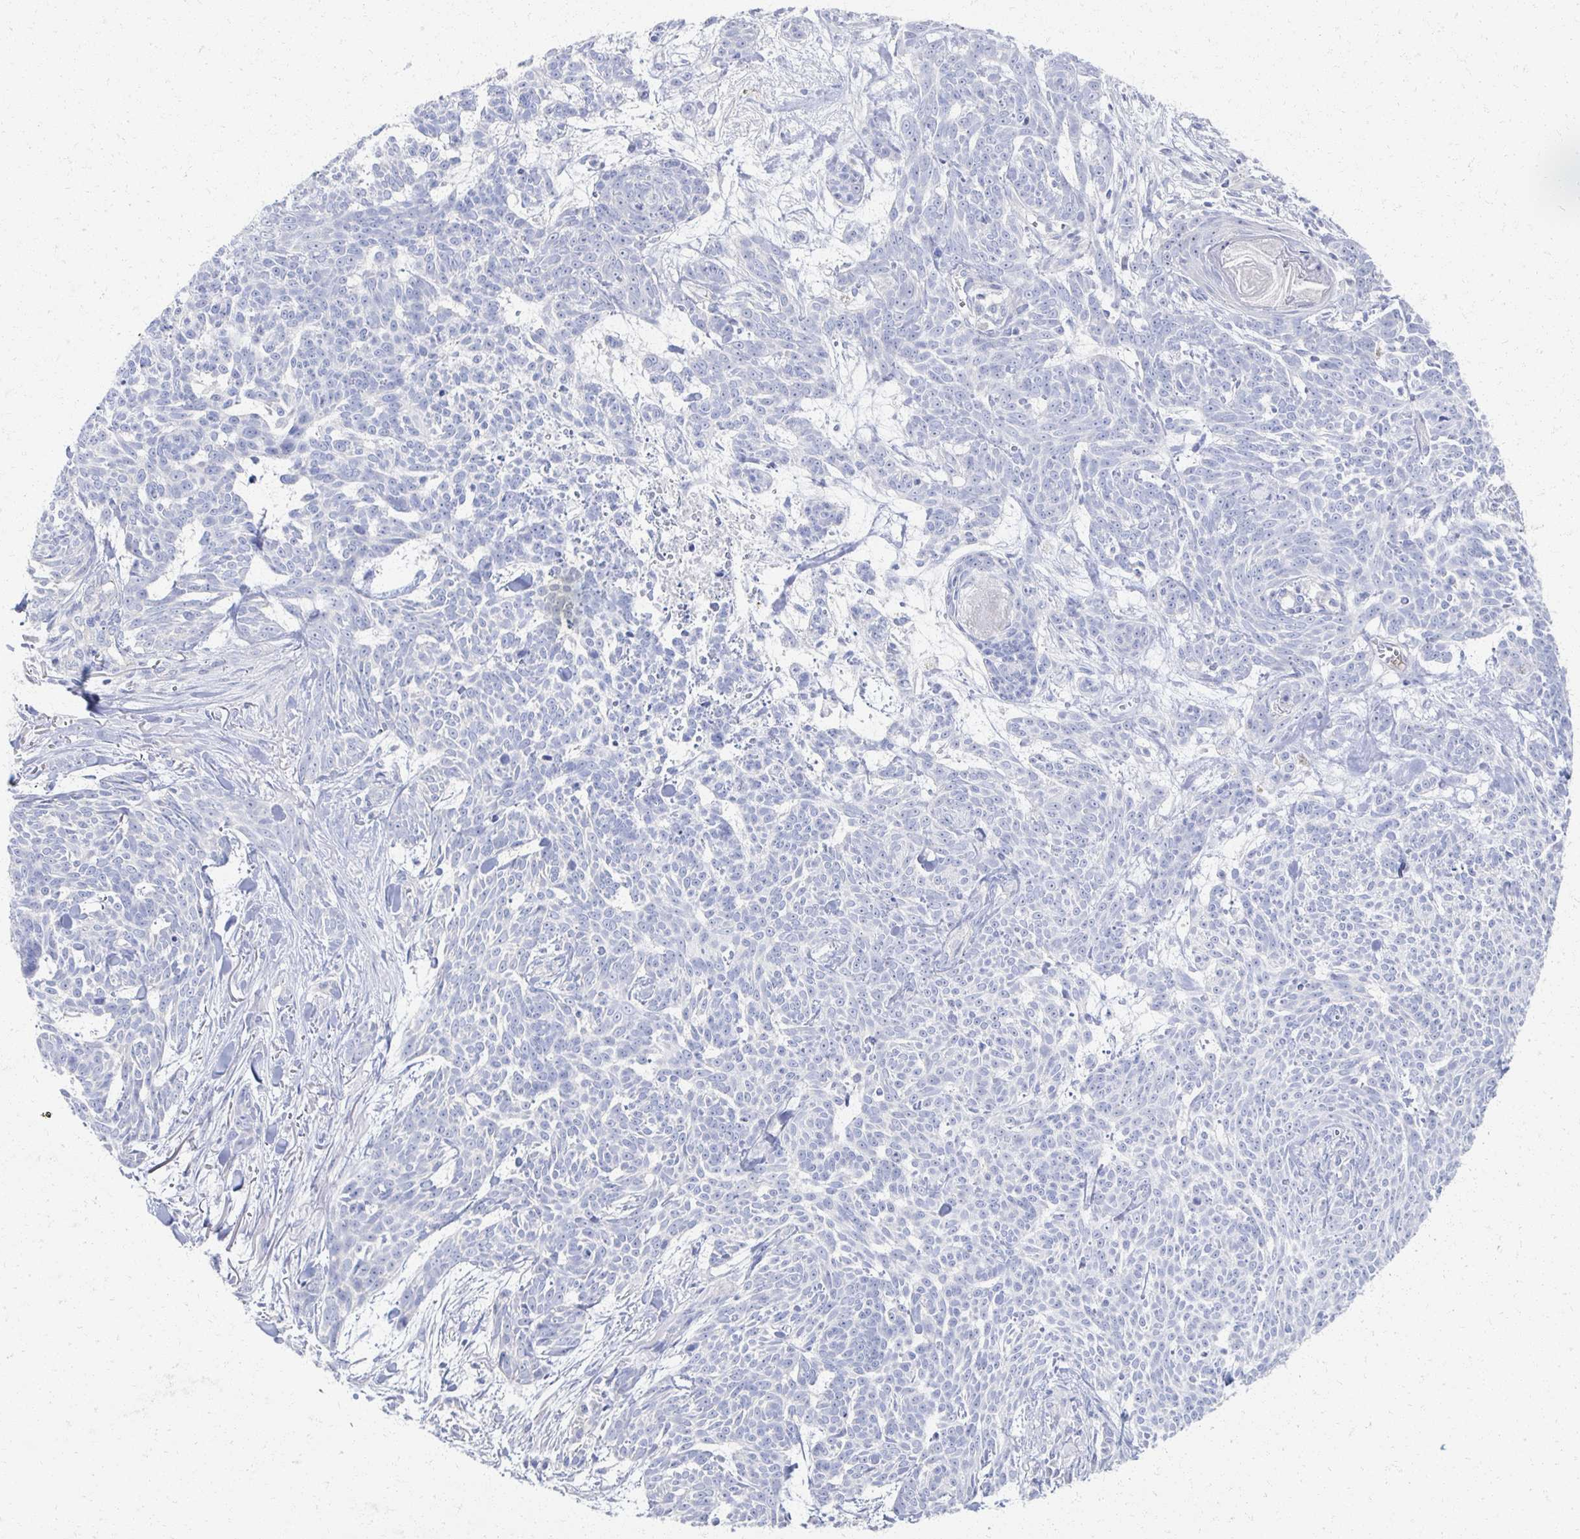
{"staining": {"intensity": "negative", "quantity": "none", "location": "none"}, "tissue": "skin cancer", "cell_type": "Tumor cells", "image_type": "cancer", "snomed": [{"axis": "morphology", "description": "Basal cell carcinoma"}, {"axis": "topography", "description": "Skin"}], "caption": "Immunohistochemistry micrograph of neoplastic tissue: human skin cancer (basal cell carcinoma) stained with DAB shows no significant protein staining in tumor cells.", "gene": "PRR20A", "patient": {"sex": "female", "age": 93}}